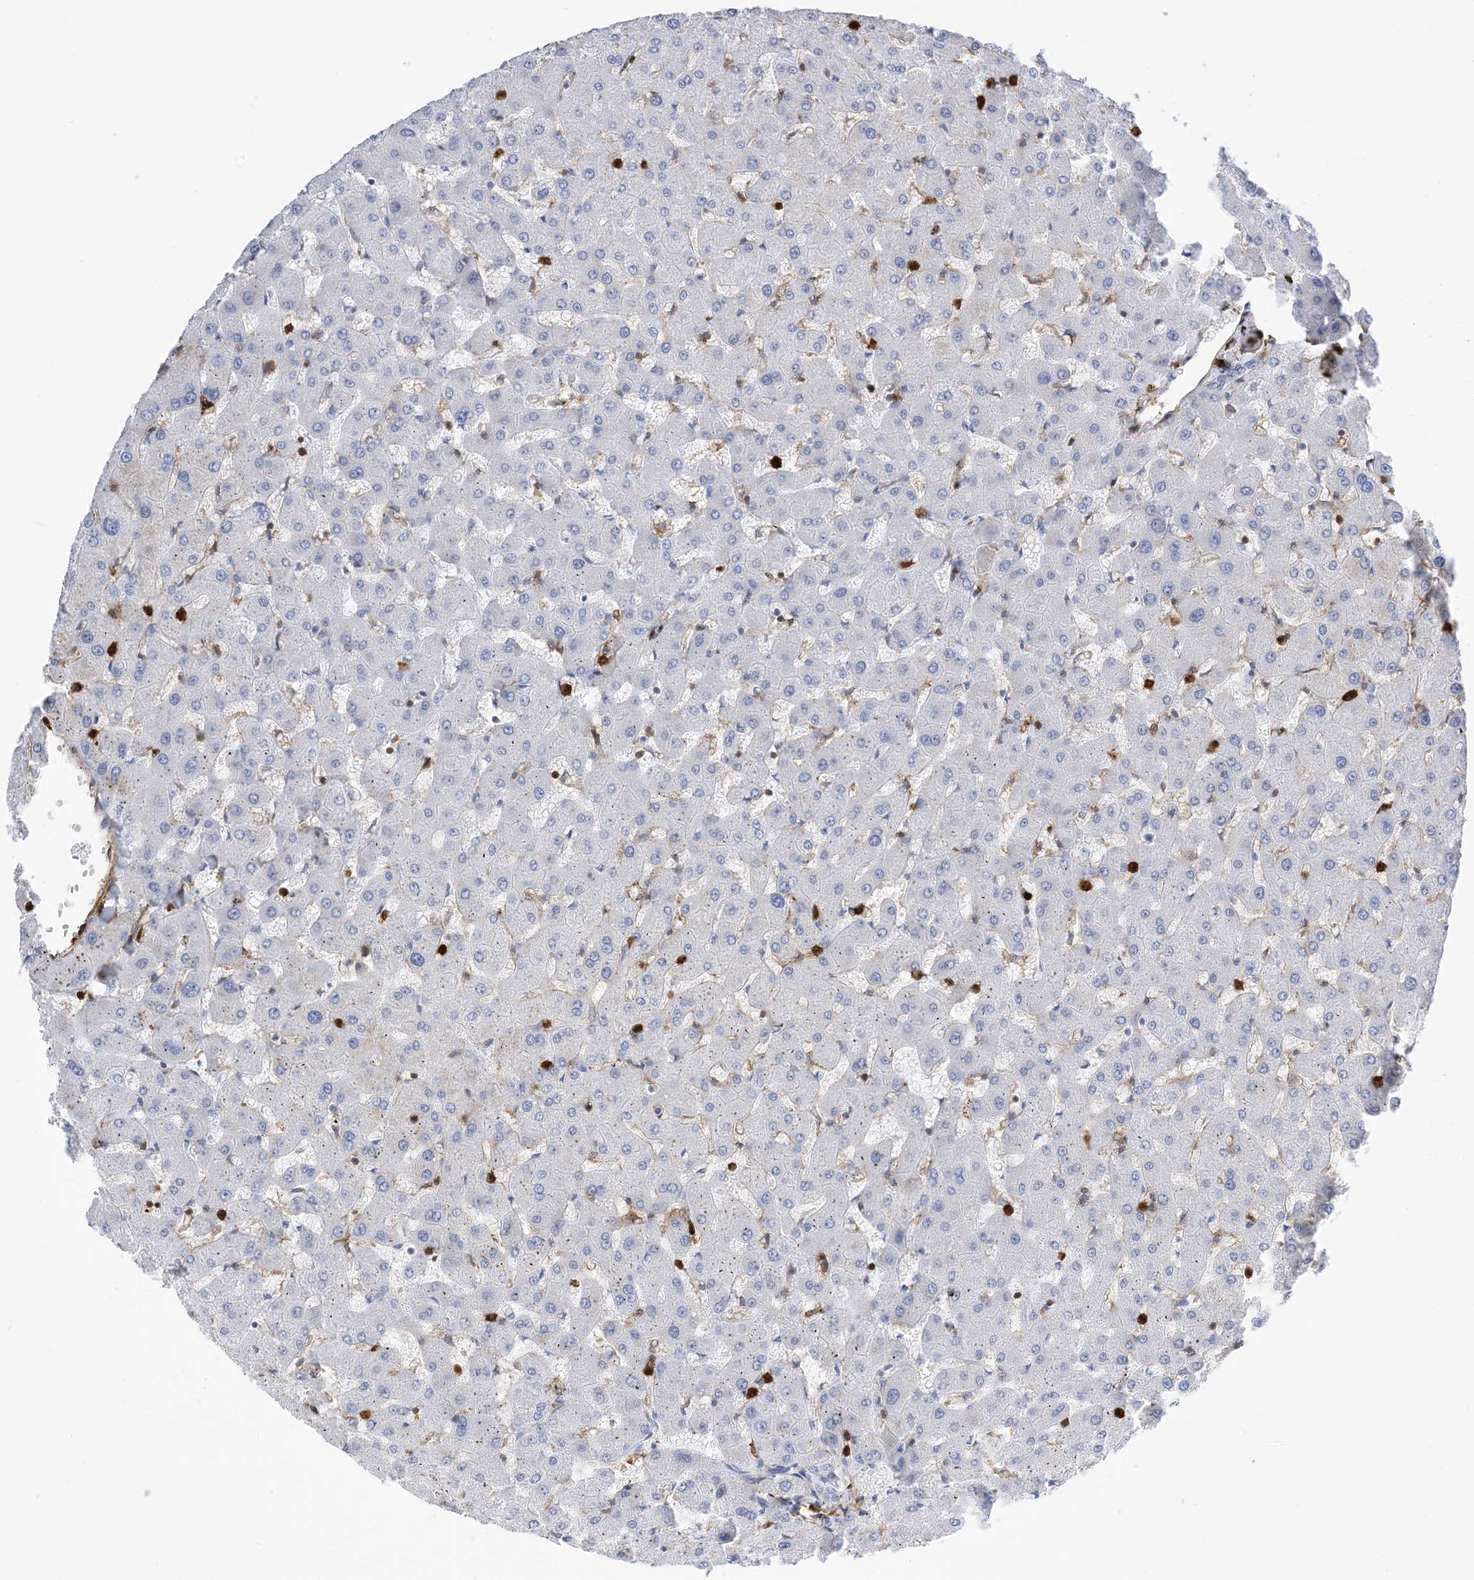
{"staining": {"intensity": "negative", "quantity": "none", "location": "none"}, "tissue": "liver", "cell_type": "Cholangiocytes", "image_type": "normal", "snomed": [{"axis": "morphology", "description": "Normal tissue, NOS"}, {"axis": "topography", "description": "Liver"}], "caption": "Human liver stained for a protein using IHC exhibits no expression in cholangiocytes.", "gene": "ANXA1", "patient": {"sex": "female", "age": 63}}